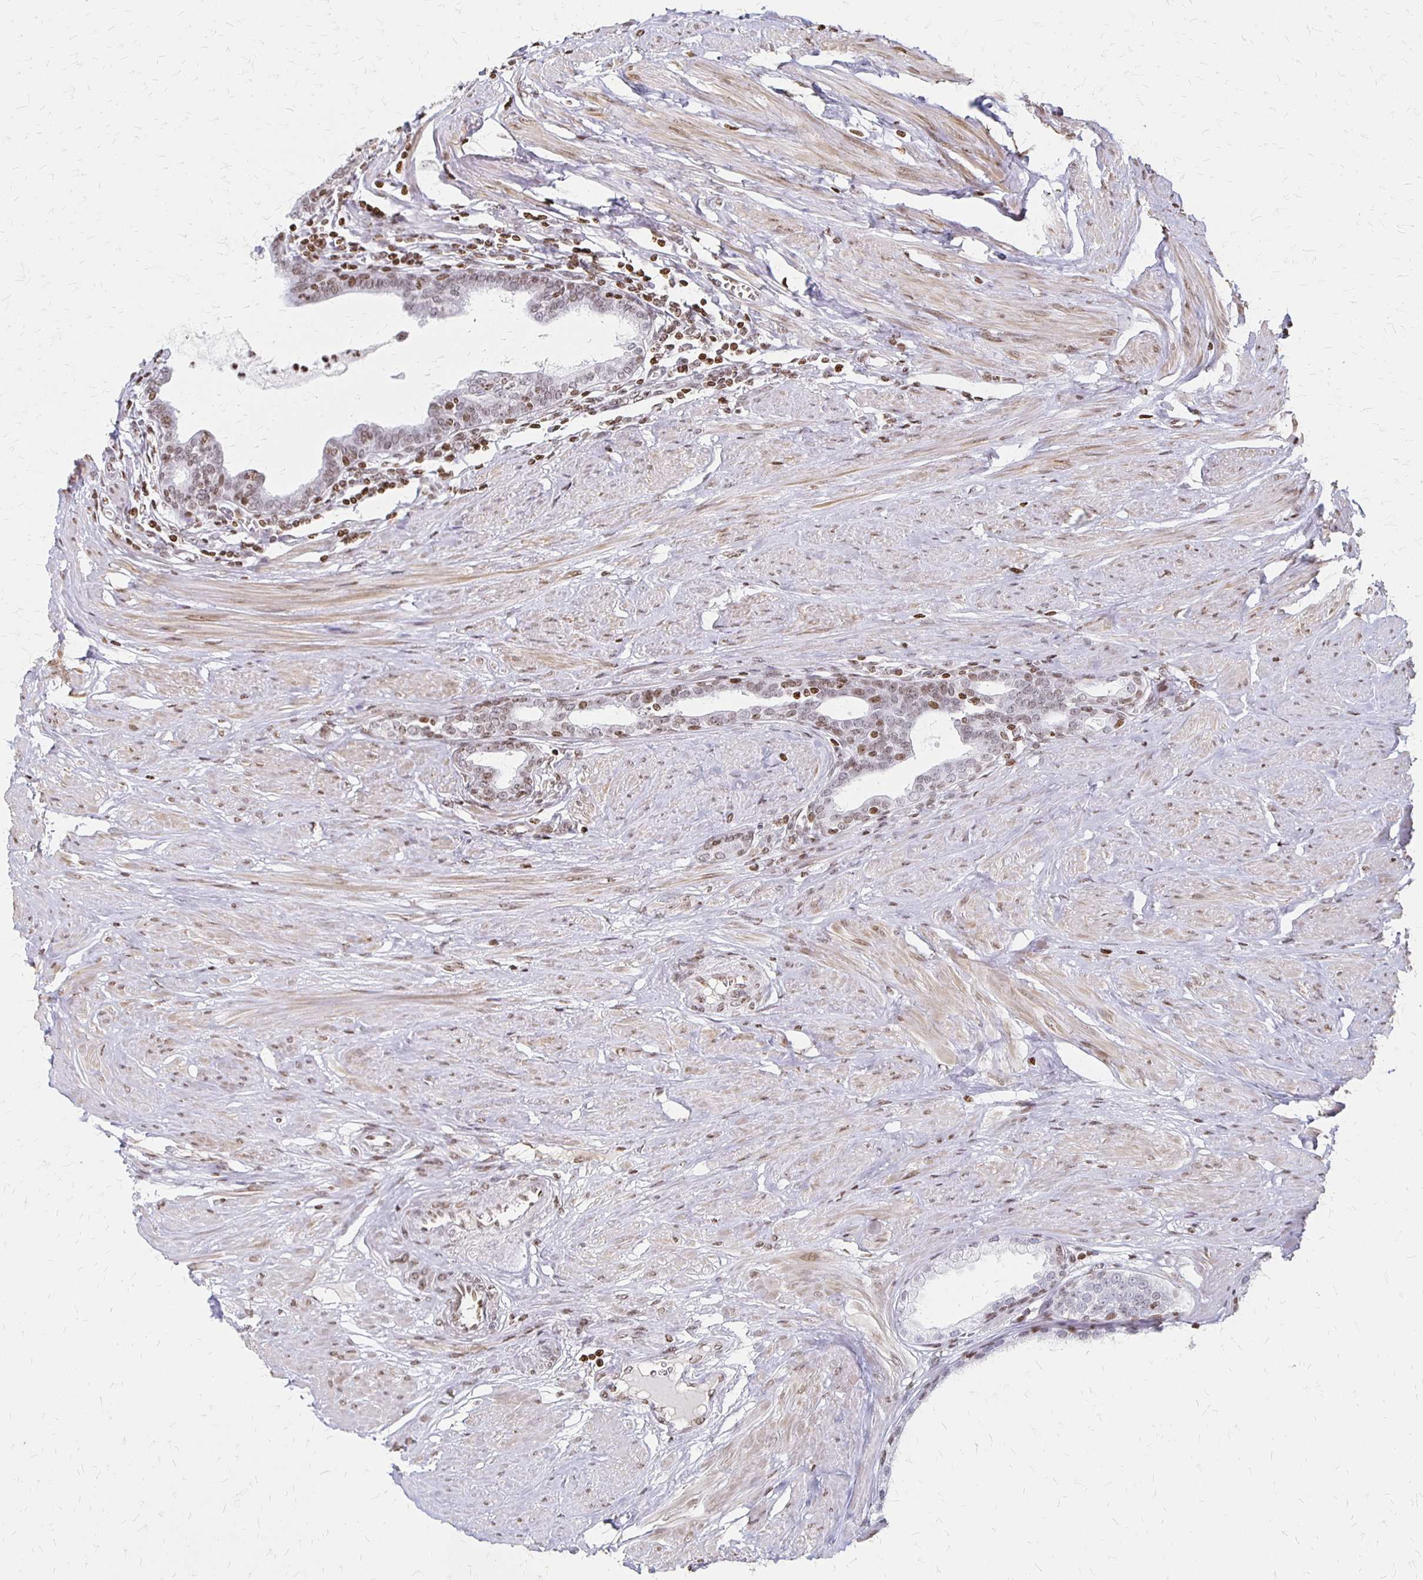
{"staining": {"intensity": "moderate", "quantity": "<25%", "location": "nuclear"}, "tissue": "prostate", "cell_type": "Glandular cells", "image_type": "normal", "snomed": [{"axis": "morphology", "description": "Normal tissue, NOS"}, {"axis": "topography", "description": "Prostate"}, {"axis": "topography", "description": "Peripheral nerve tissue"}], "caption": "Protein expression analysis of benign prostate reveals moderate nuclear expression in about <25% of glandular cells. The protein is shown in brown color, while the nuclei are stained blue.", "gene": "ZNF280C", "patient": {"sex": "male", "age": 55}}